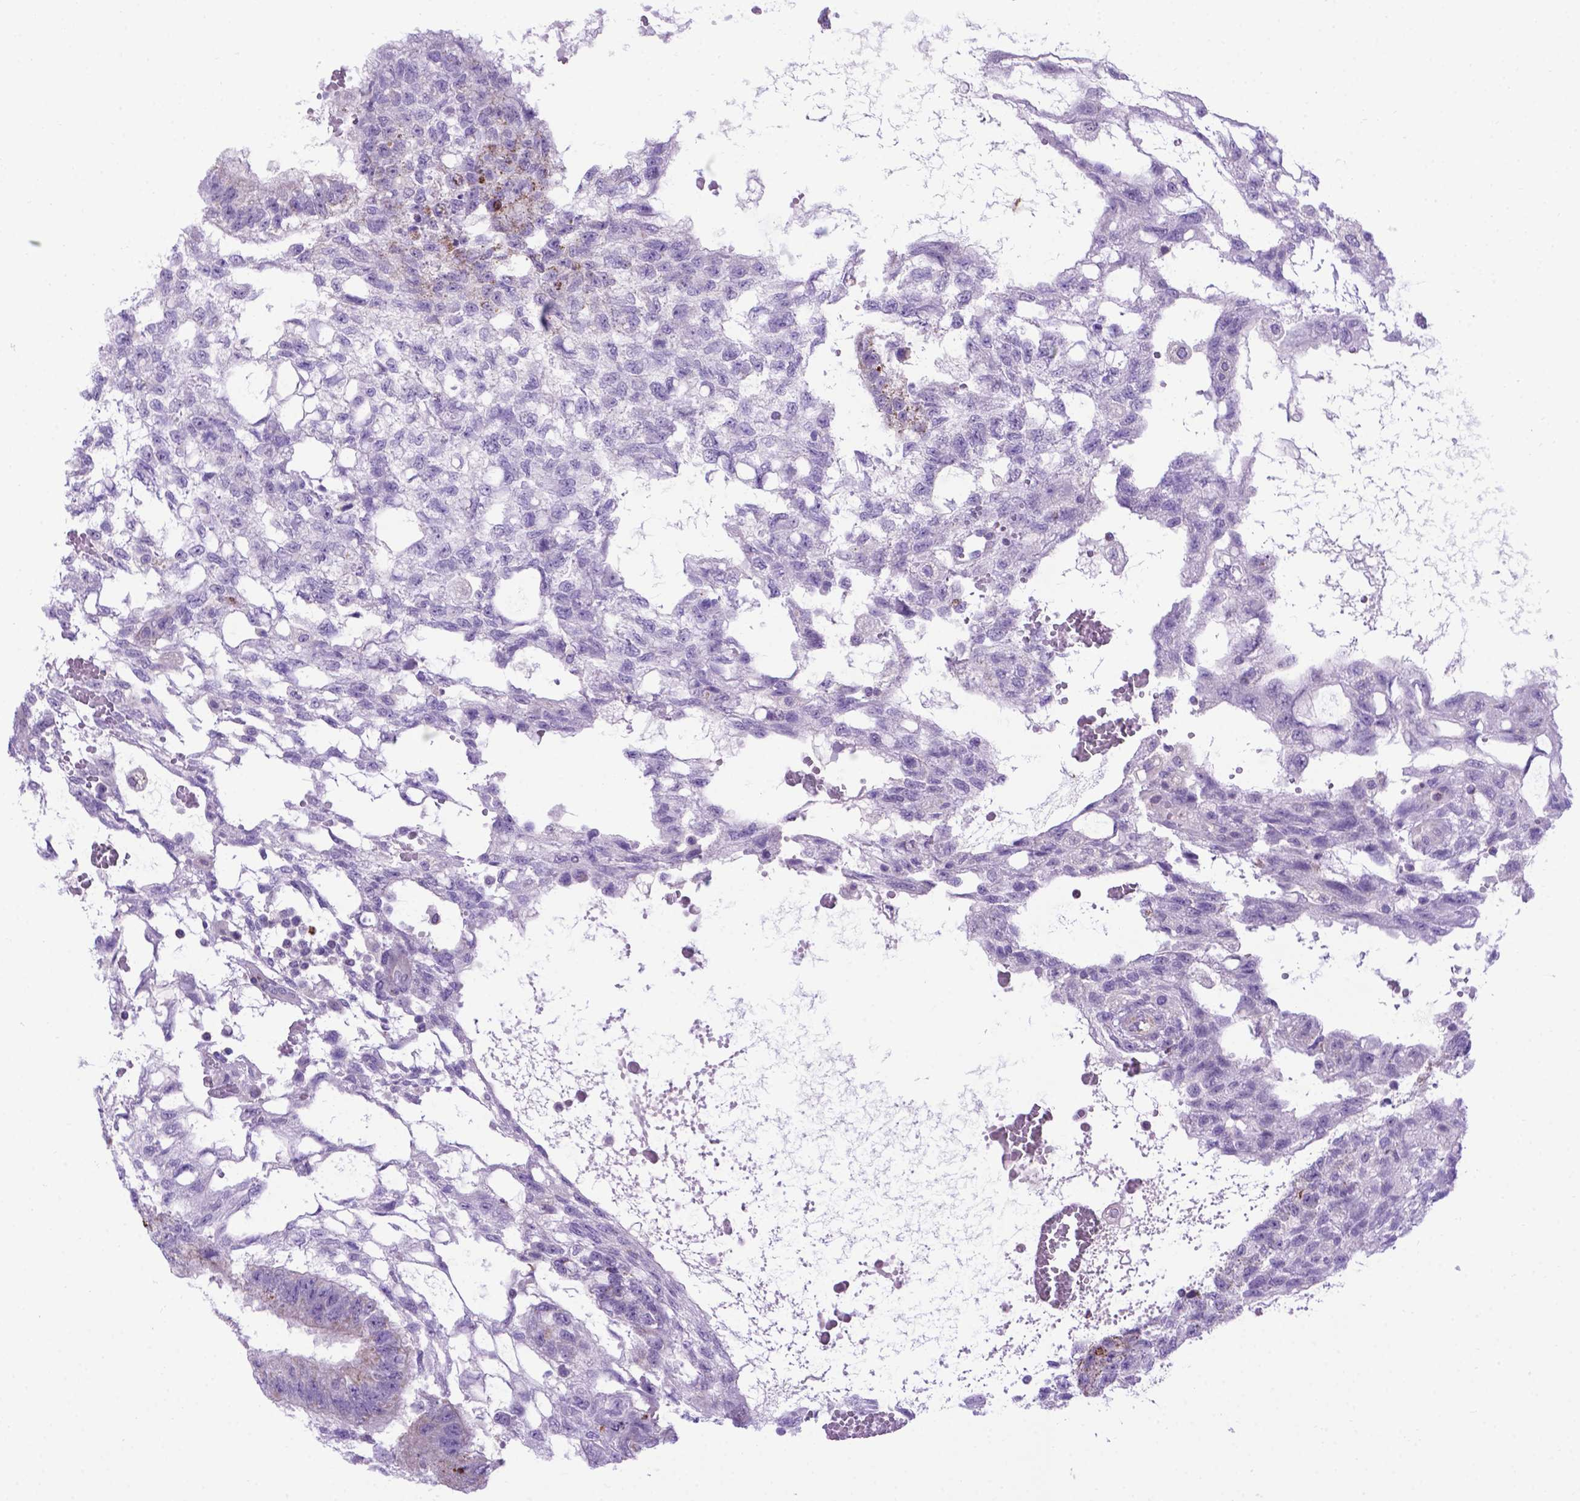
{"staining": {"intensity": "negative", "quantity": "none", "location": "none"}, "tissue": "testis cancer", "cell_type": "Tumor cells", "image_type": "cancer", "snomed": [{"axis": "morphology", "description": "Carcinoma, Embryonal, NOS"}, {"axis": "topography", "description": "Testis"}], "caption": "Photomicrograph shows no significant protein expression in tumor cells of embryonal carcinoma (testis). (Stains: DAB IHC with hematoxylin counter stain, Microscopy: brightfield microscopy at high magnification).", "gene": "POU3F3", "patient": {"sex": "male", "age": 32}}